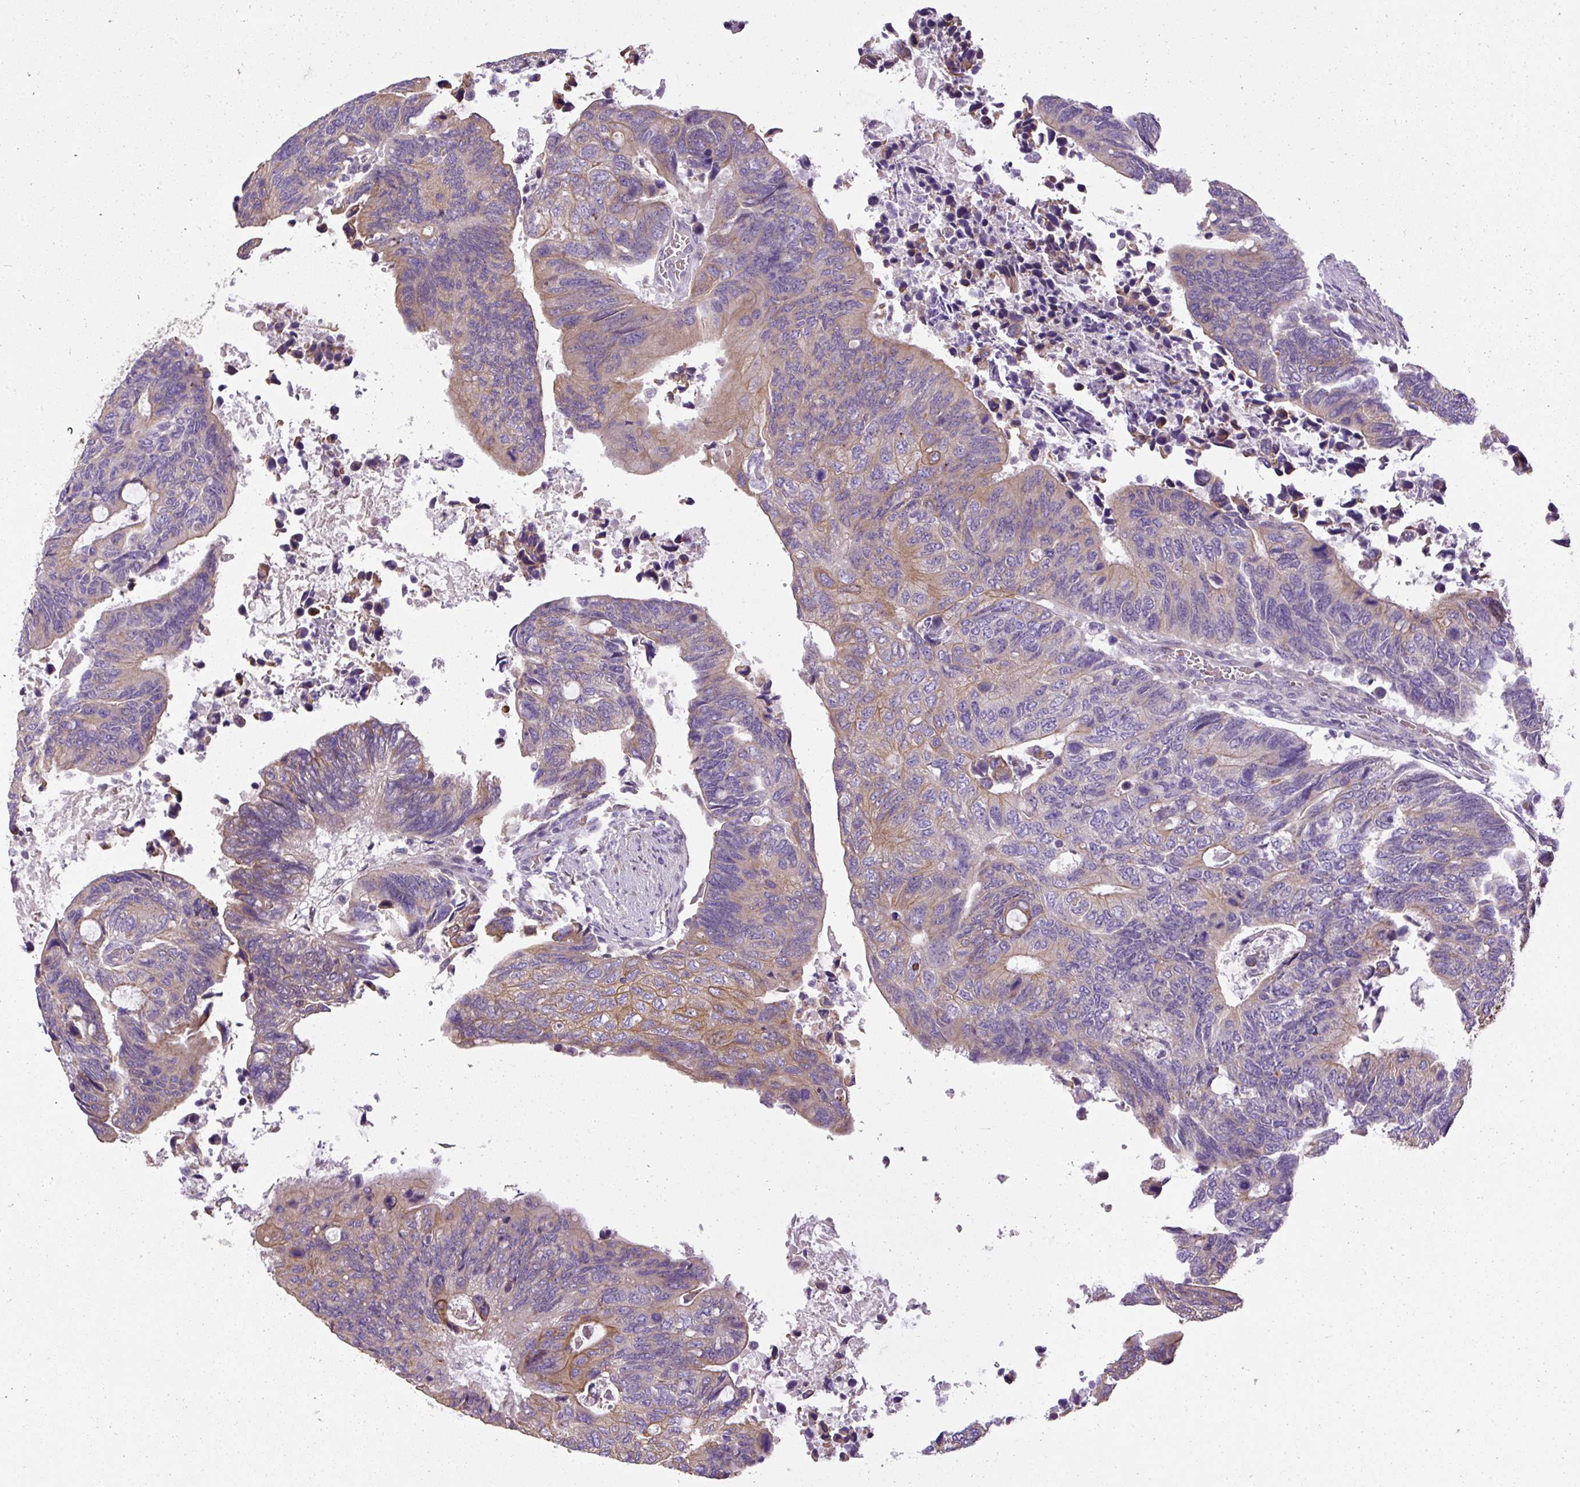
{"staining": {"intensity": "moderate", "quantity": "25%-75%", "location": "cytoplasmic/membranous"}, "tissue": "colorectal cancer", "cell_type": "Tumor cells", "image_type": "cancer", "snomed": [{"axis": "morphology", "description": "Adenocarcinoma, NOS"}, {"axis": "topography", "description": "Colon"}], "caption": "Immunohistochemical staining of human colorectal cancer (adenocarcinoma) shows moderate cytoplasmic/membranous protein positivity in about 25%-75% of tumor cells.", "gene": "FAM149A", "patient": {"sex": "male", "age": 87}}